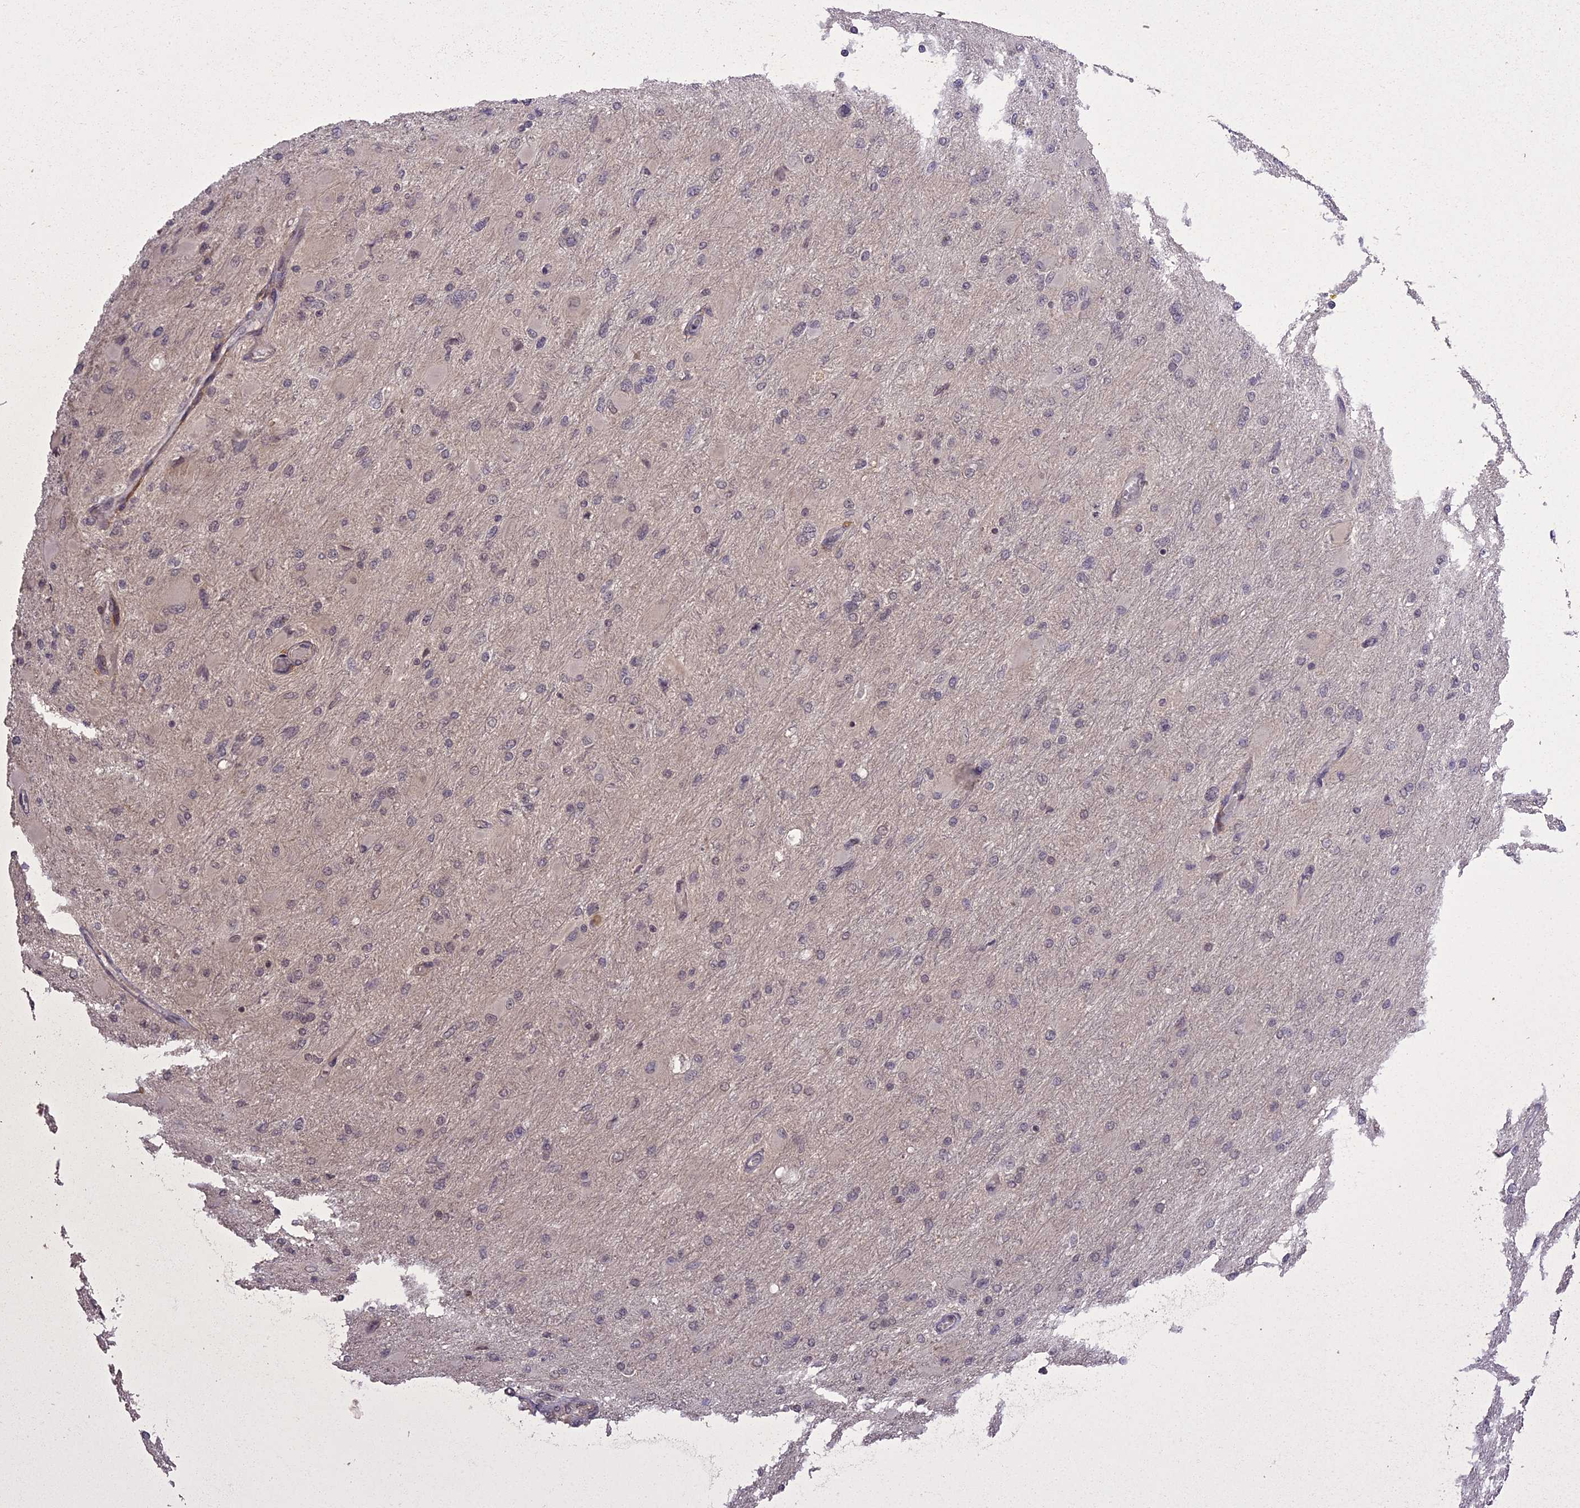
{"staining": {"intensity": "negative", "quantity": "none", "location": "none"}, "tissue": "glioma", "cell_type": "Tumor cells", "image_type": "cancer", "snomed": [{"axis": "morphology", "description": "Glioma, malignant, High grade"}, {"axis": "topography", "description": "Cerebral cortex"}], "caption": "Protein analysis of glioma displays no significant positivity in tumor cells.", "gene": "ING5", "patient": {"sex": "female", "age": 36}}